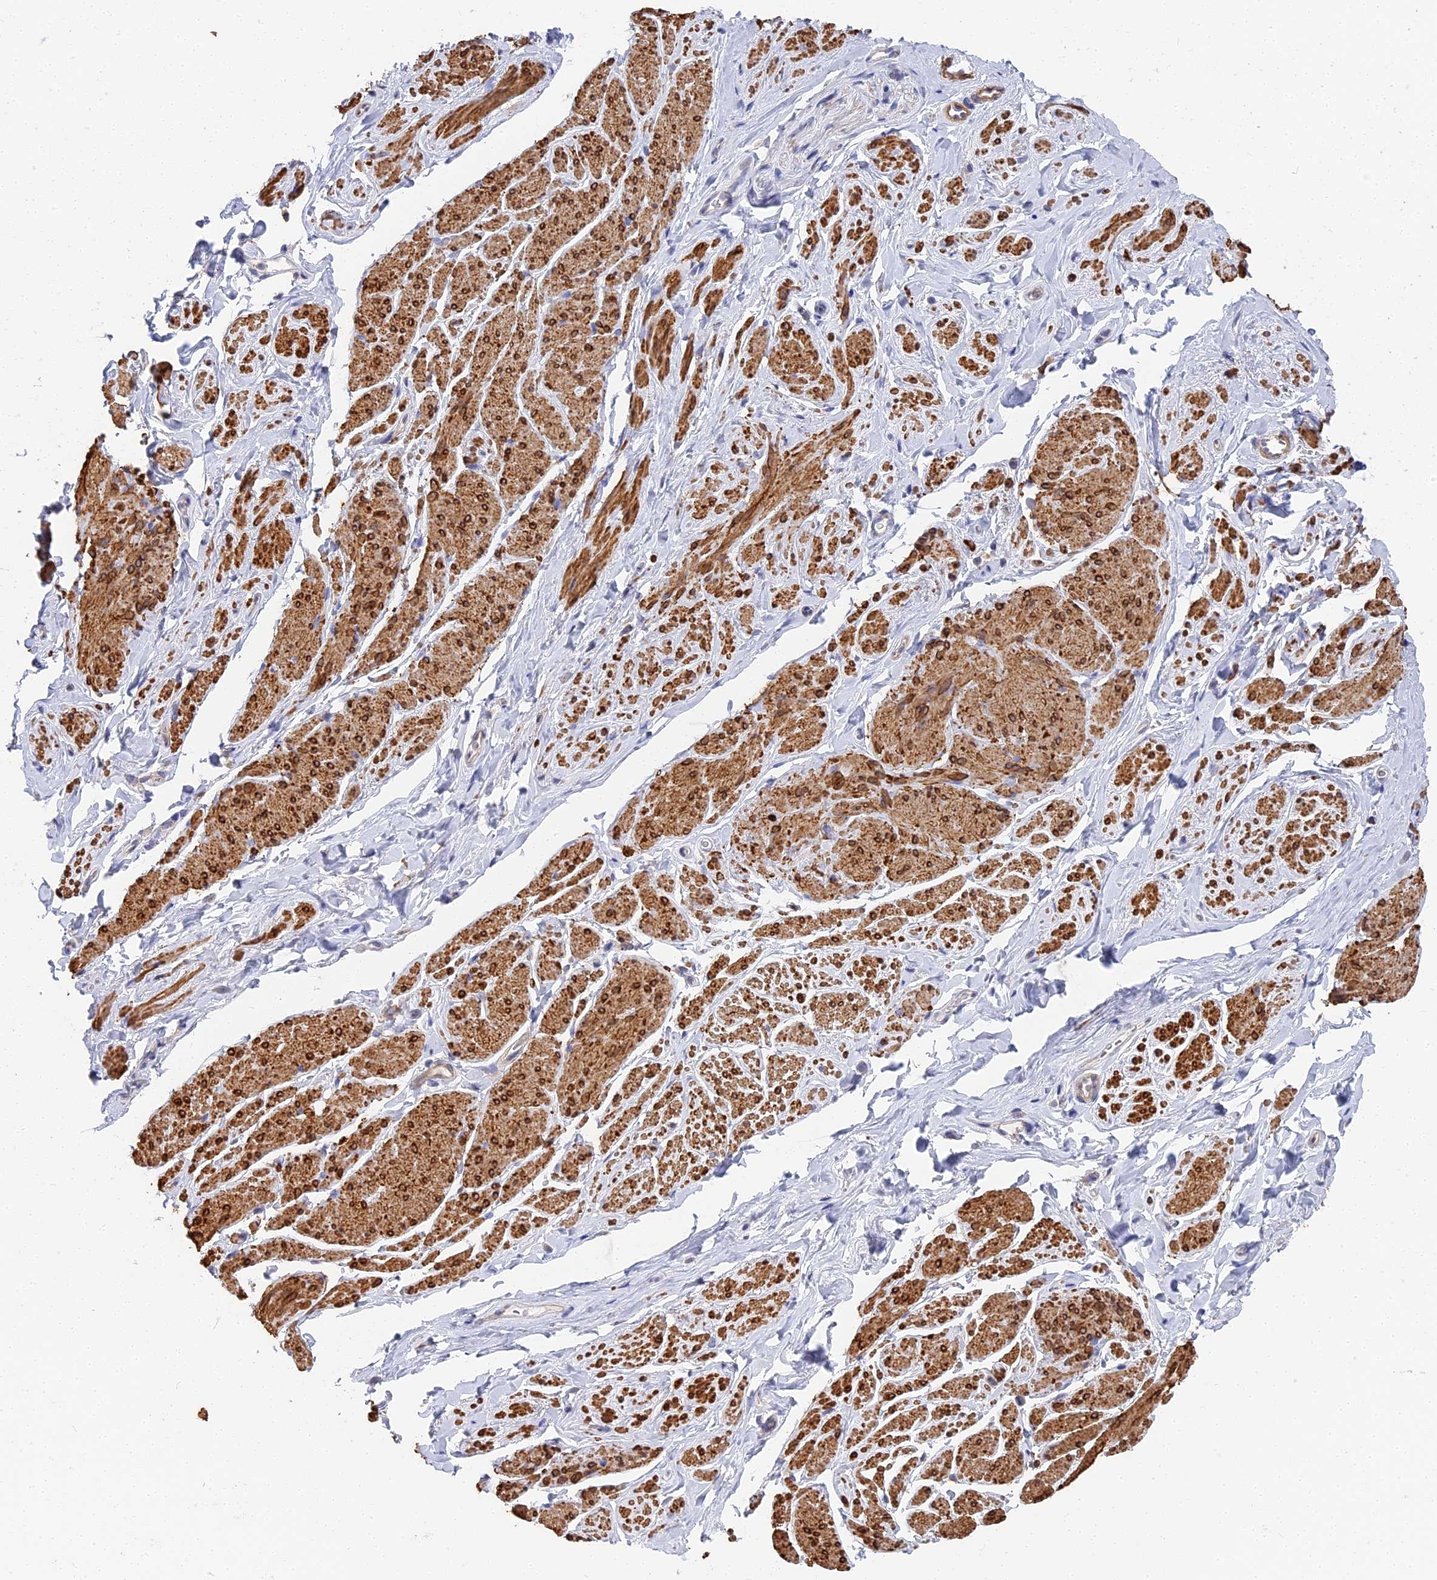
{"staining": {"intensity": "moderate", "quantity": "25%-75%", "location": "cytoplasmic/membranous"}, "tissue": "smooth muscle", "cell_type": "Smooth muscle cells", "image_type": "normal", "snomed": [{"axis": "morphology", "description": "Normal tissue, NOS"}, {"axis": "topography", "description": "Smooth muscle"}, {"axis": "topography", "description": "Peripheral nerve tissue"}], "caption": "Normal smooth muscle demonstrates moderate cytoplasmic/membranous positivity in approximately 25%-75% of smooth muscle cells, visualized by immunohistochemistry.", "gene": "CCDC113", "patient": {"sex": "male", "age": 69}}